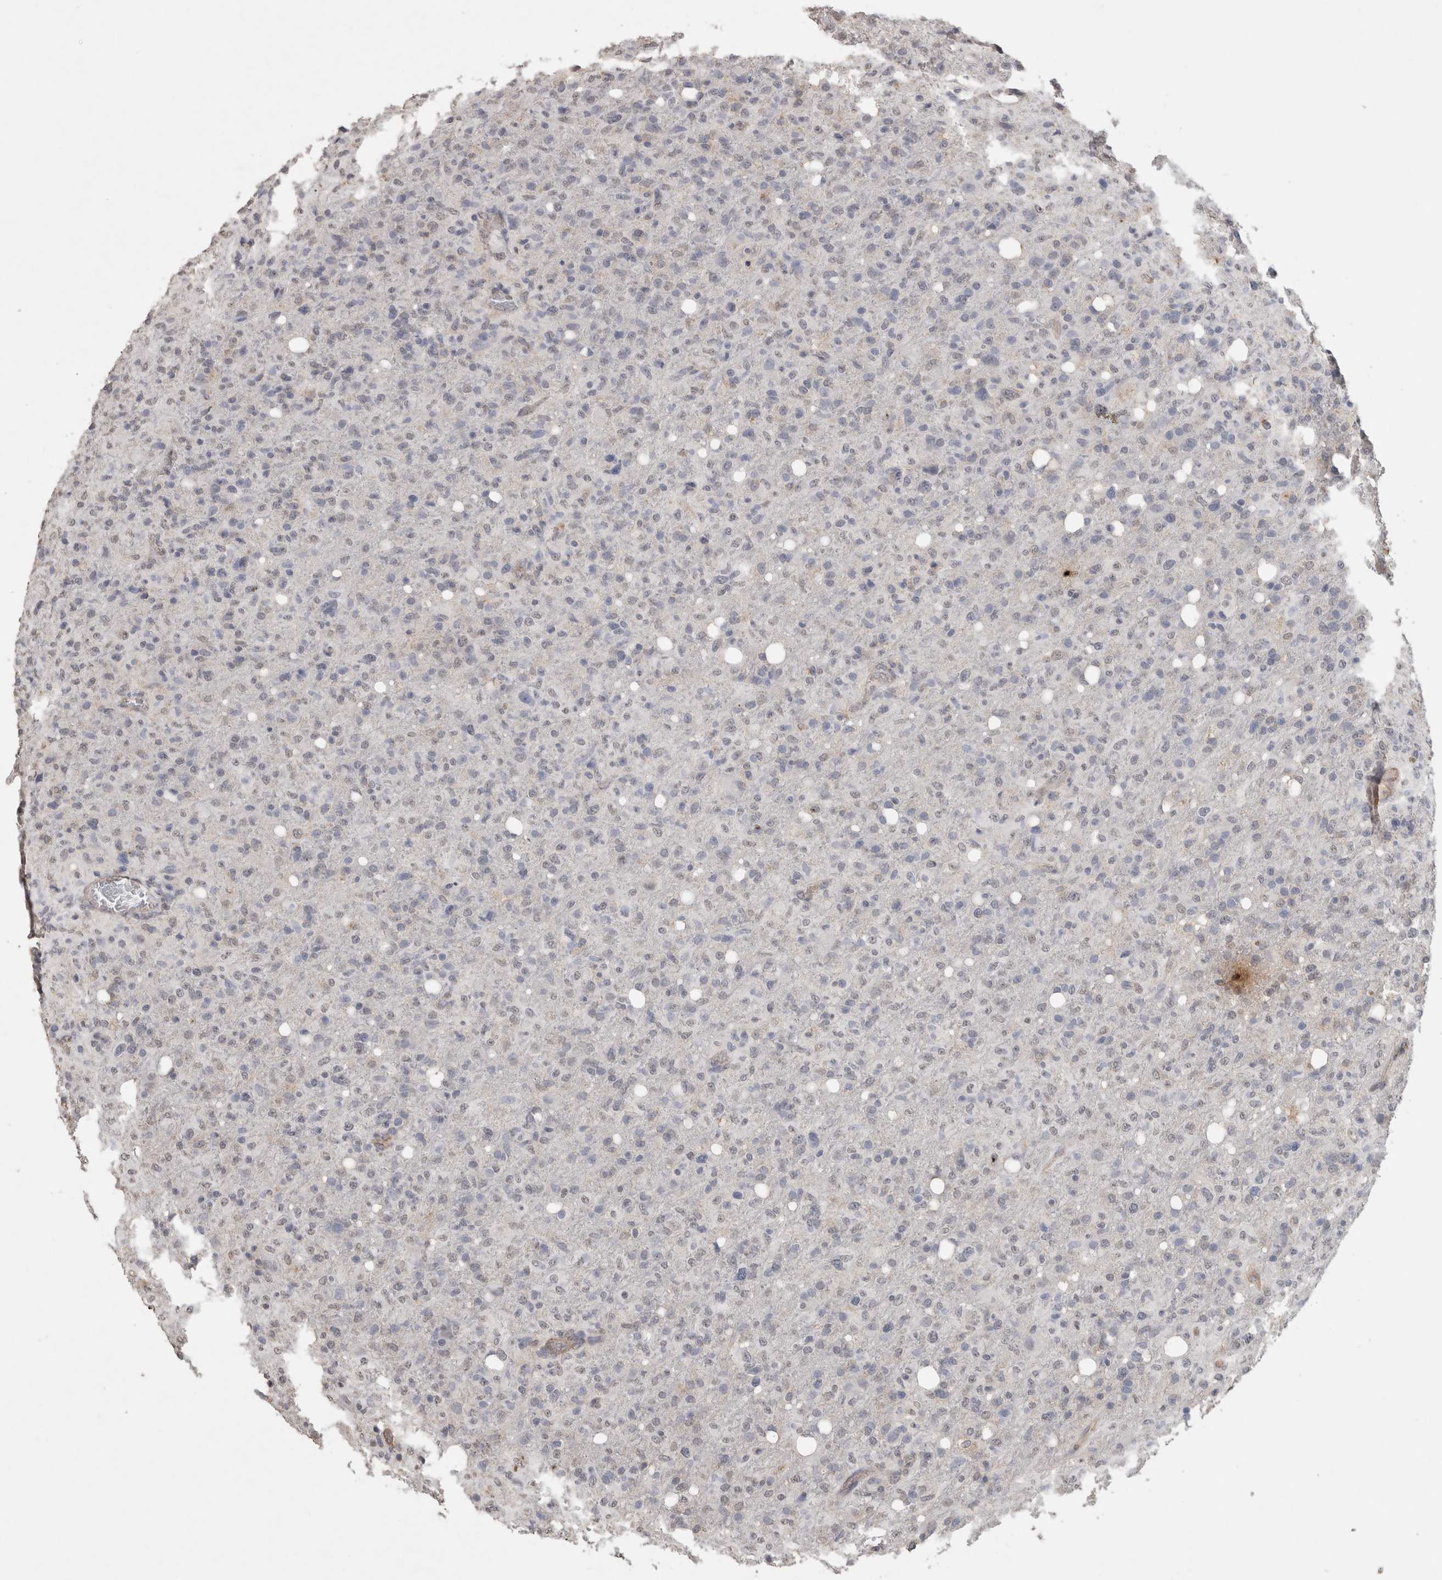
{"staining": {"intensity": "negative", "quantity": "none", "location": "none"}, "tissue": "glioma", "cell_type": "Tumor cells", "image_type": "cancer", "snomed": [{"axis": "morphology", "description": "Glioma, malignant, High grade"}, {"axis": "topography", "description": "Brain"}], "caption": "Photomicrograph shows no significant protein positivity in tumor cells of glioma. (DAB IHC with hematoxylin counter stain).", "gene": "RECK", "patient": {"sex": "female", "age": 57}}